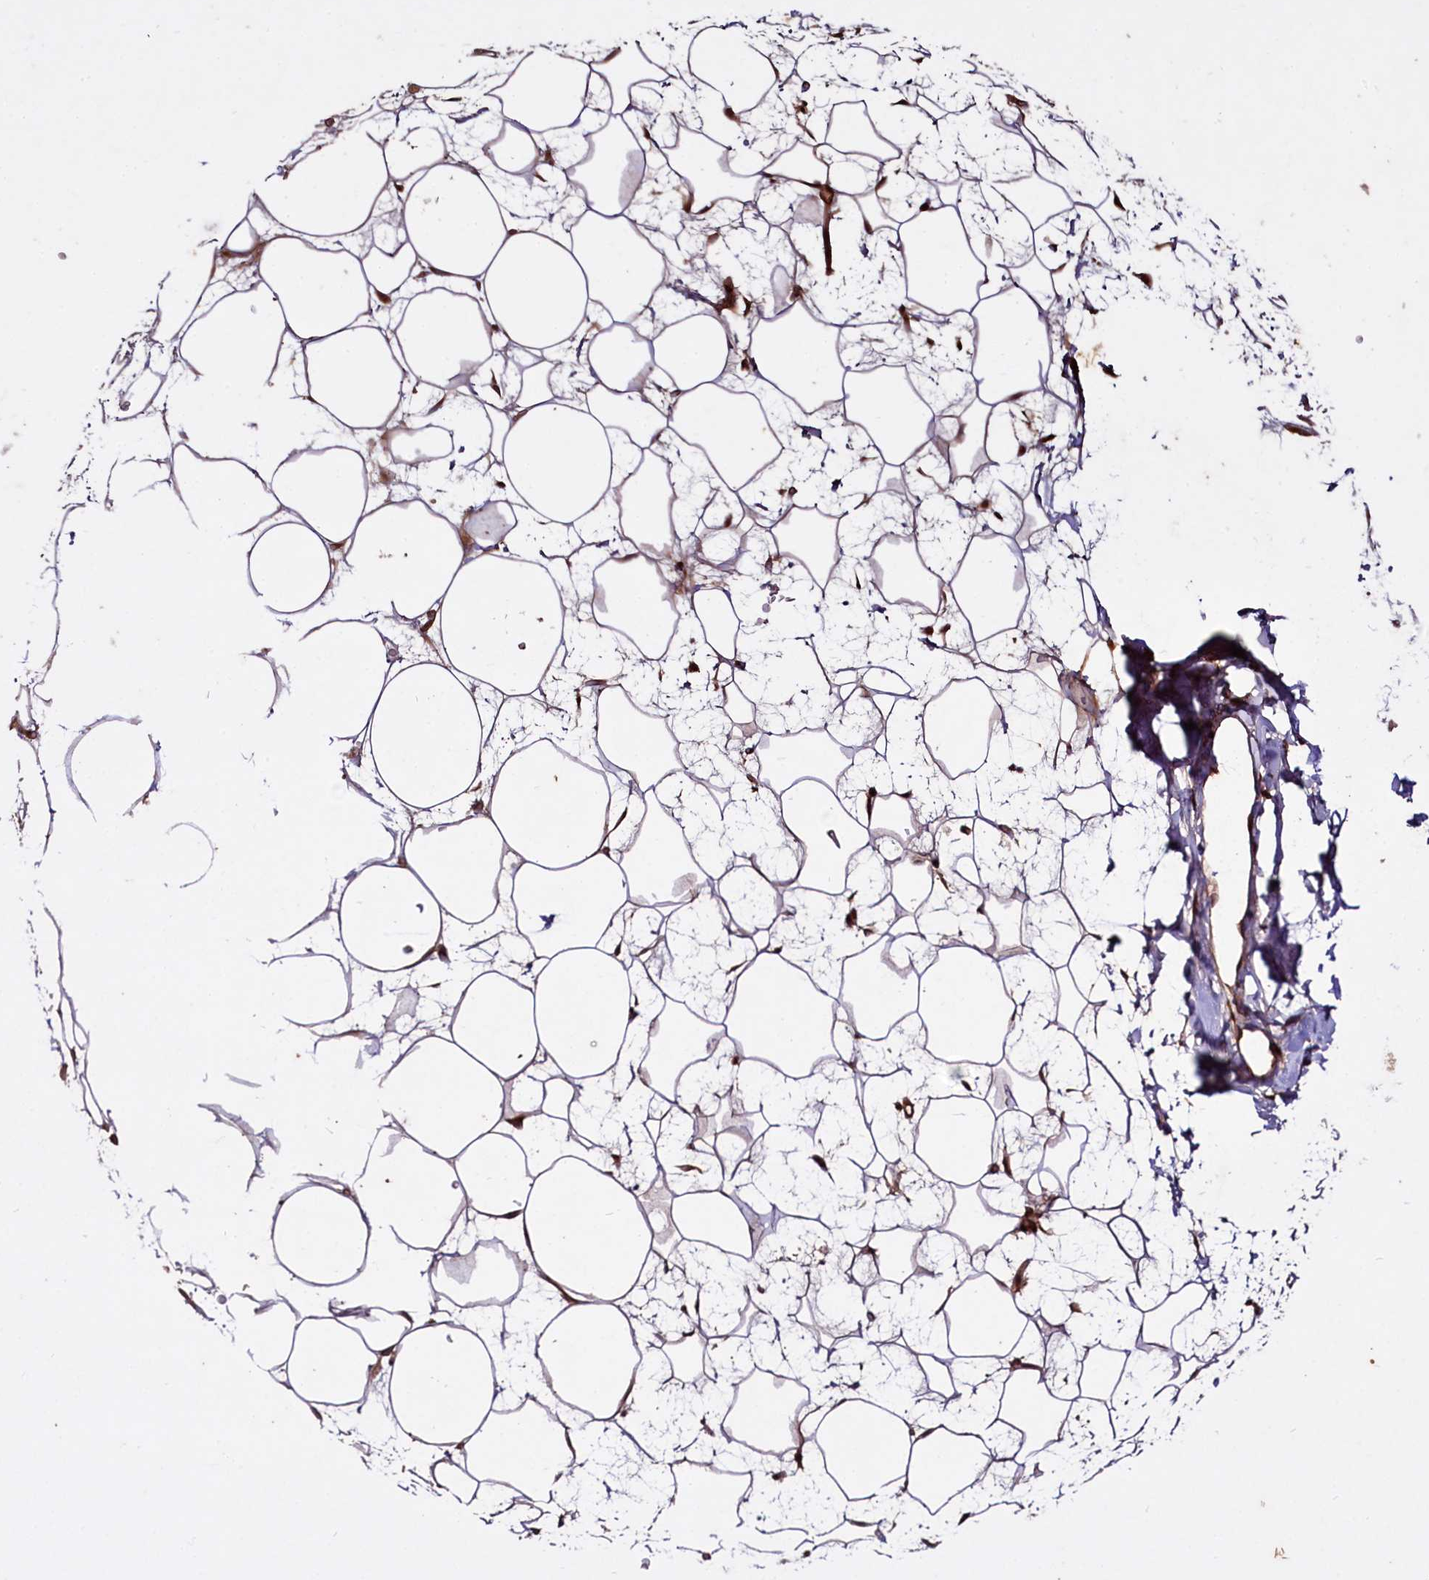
{"staining": {"intensity": "strong", "quantity": ">75%", "location": "cytoplasmic/membranous"}, "tissue": "adipose tissue", "cell_type": "Adipocytes", "image_type": "normal", "snomed": [{"axis": "morphology", "description": "Normal tissue, NOS"}, {"axis": "topography", "description": "Breast"}], "caption": "Protein staining of unremarkable adipose tissue demonstrates strong cytoplasmic/membranous staining in approximately >75% of adipocytes.", "gene": "DCP1B", "patient": {"sex": "female", "age": 26}}